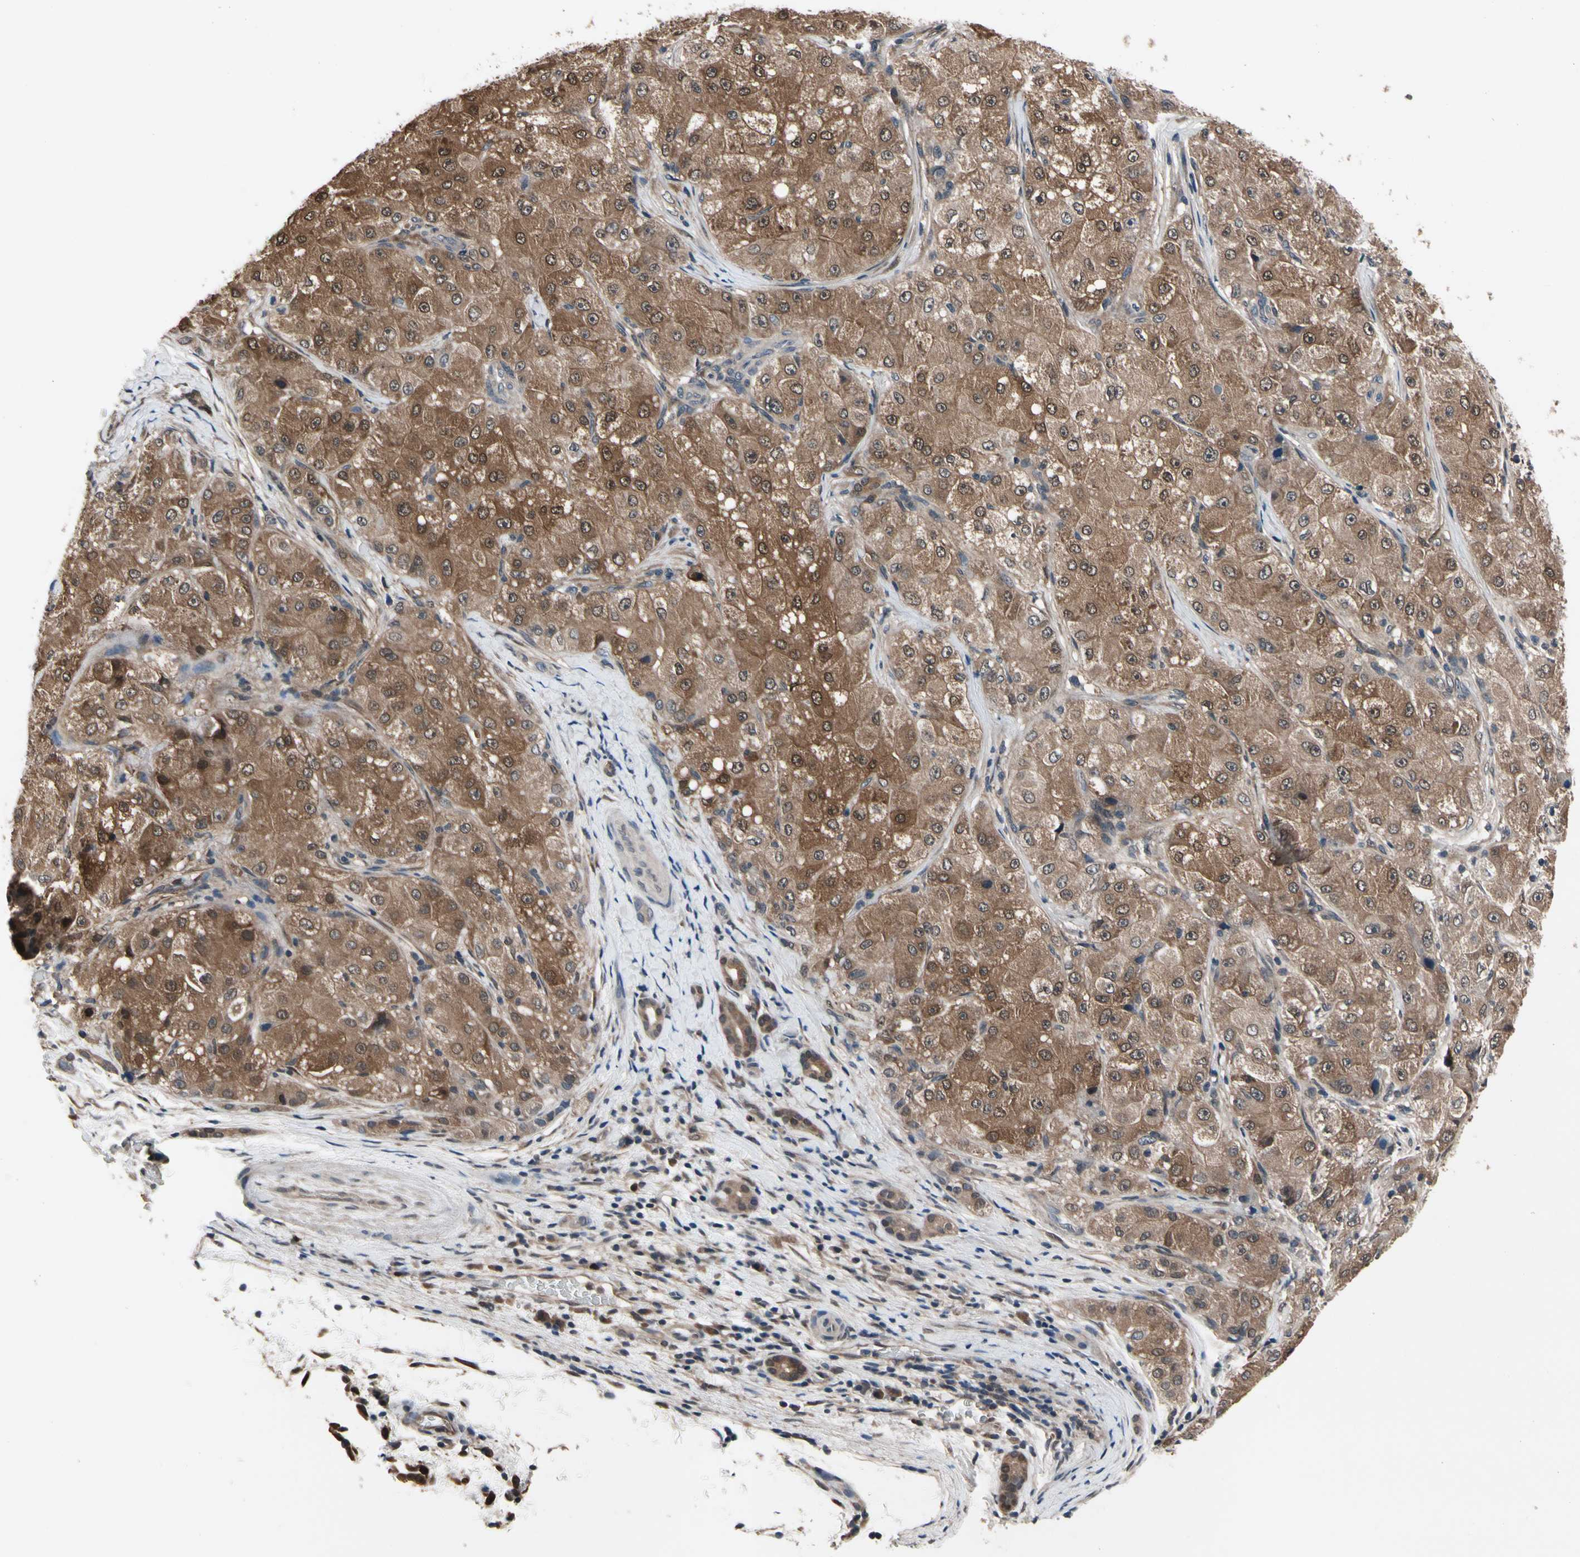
{"staining": {"intensity": "moderate", "quantity": ">75%", "location": "cytoplasmic/membranous,nuclear"}, "tissue": "liver cancer", "cell_type": "Tumor cells", "image_type": "cancer", "snomed": [{"axis": "morphology", "description": "Carcinoma, Hepatocellular, NOS"}, {"axis": "topography", "description": "Liver"}], "caption": "A histopathology image of human liver hepatocellular carcinoma stained for a protein displays moderate cytoplasmic/membranous and nuclear brown staining in tumor cells.", "gene": "PRDX6", "patient": {"sex": "male", "age": 80}}